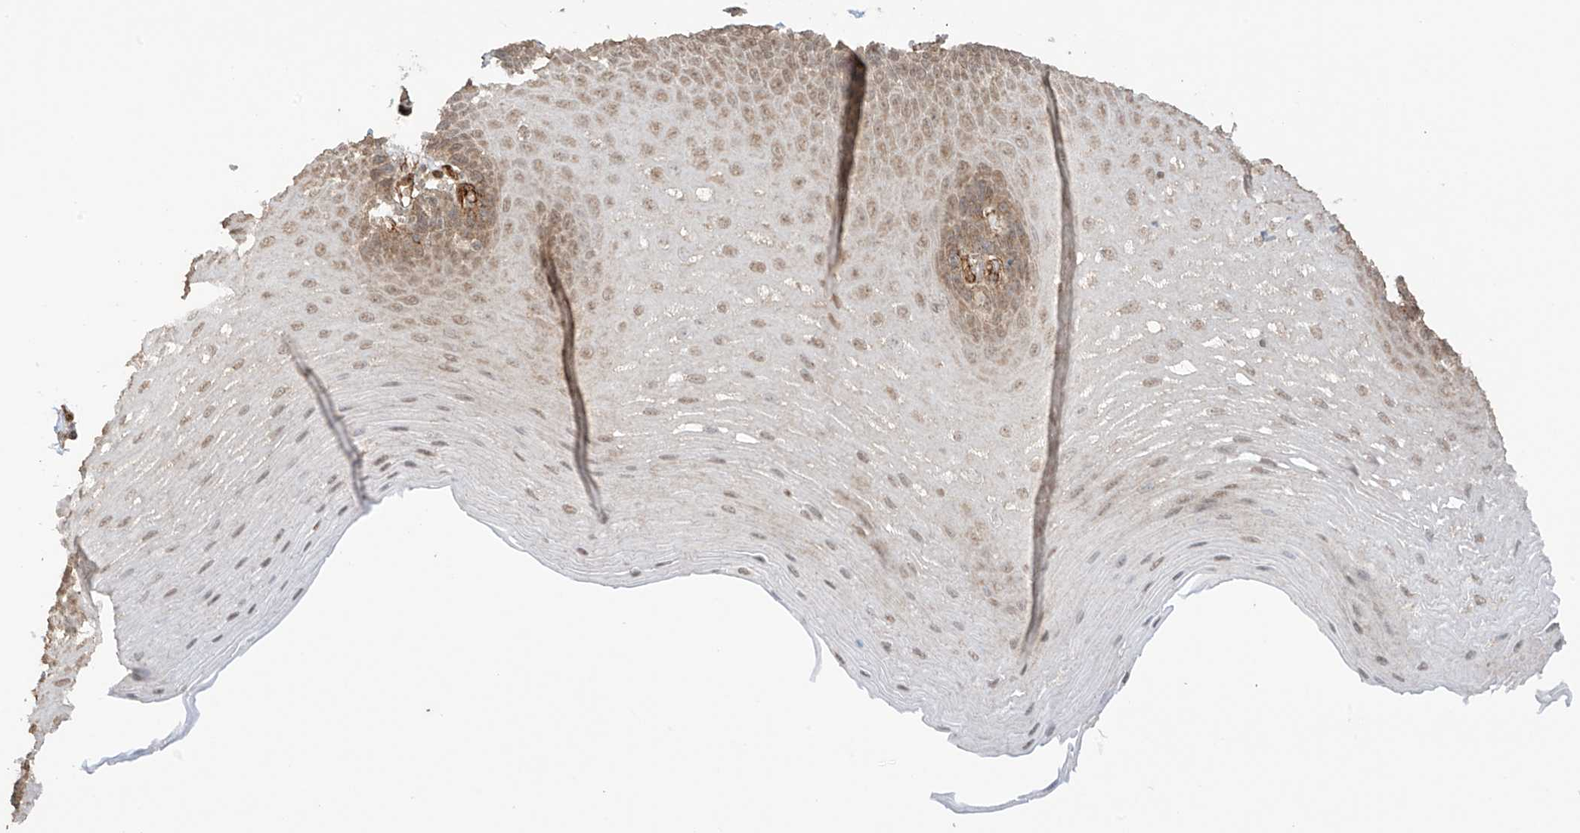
{"staining": {"intensity": "moderate", "quantity": "25%-75%", "location": "nuclear"}, "tissue": "esophagus", "cell_type": "Squamous epithelial cells", "image_type": "normal", "snomed": [{"axis": "morphology", "description": "Normal tissue, NOS"}, {"axis": "topography", "description": "Esophagus"}], "caption": "This is a photomicrograph of immunohistochemistry (IHC) staining of normal esophagus, which shows moderate expression in the nuclear of squamous epithelial cells.", "gene": "TTLL5", "patient": {"sex": "male", "age": 62}}